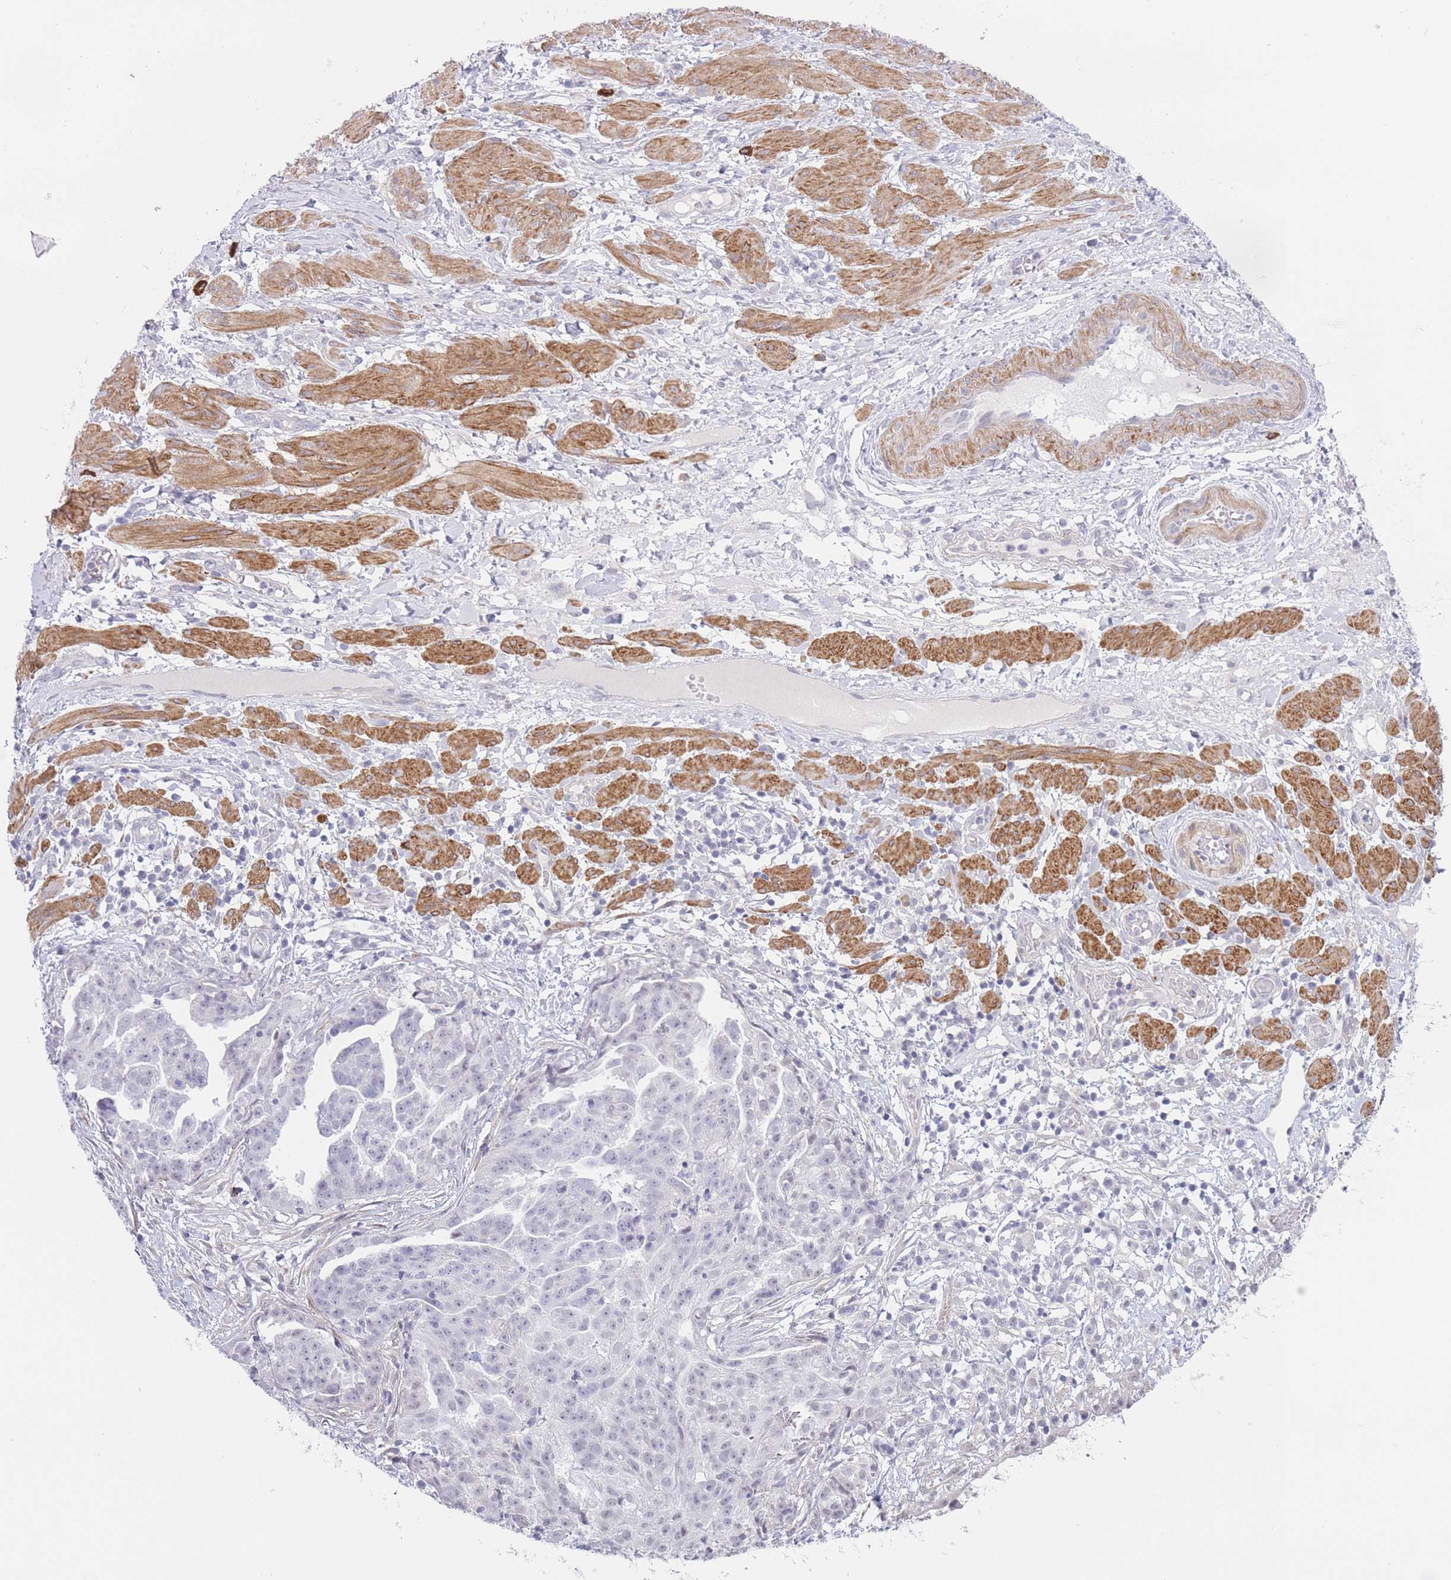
{"staining": {"intensity": "negative", "quantity": "none", "location": "none"}, "tissue": "ovarian cancer", "cell_type": "Tumor cells", "image_type": "cancer", "snomed": [{"axis": "morphology", "description": "Cystadenocarcinoma, serous, NOS"}, {"axis": "topography", "description": "Ovary"}], "caption": "Tumor cells are negative for protein expression in human ovarian cancer (serous cystadenocarcinoma).", "gene": "ASAP3", "patient": {"sex": "female", "age": 58}}